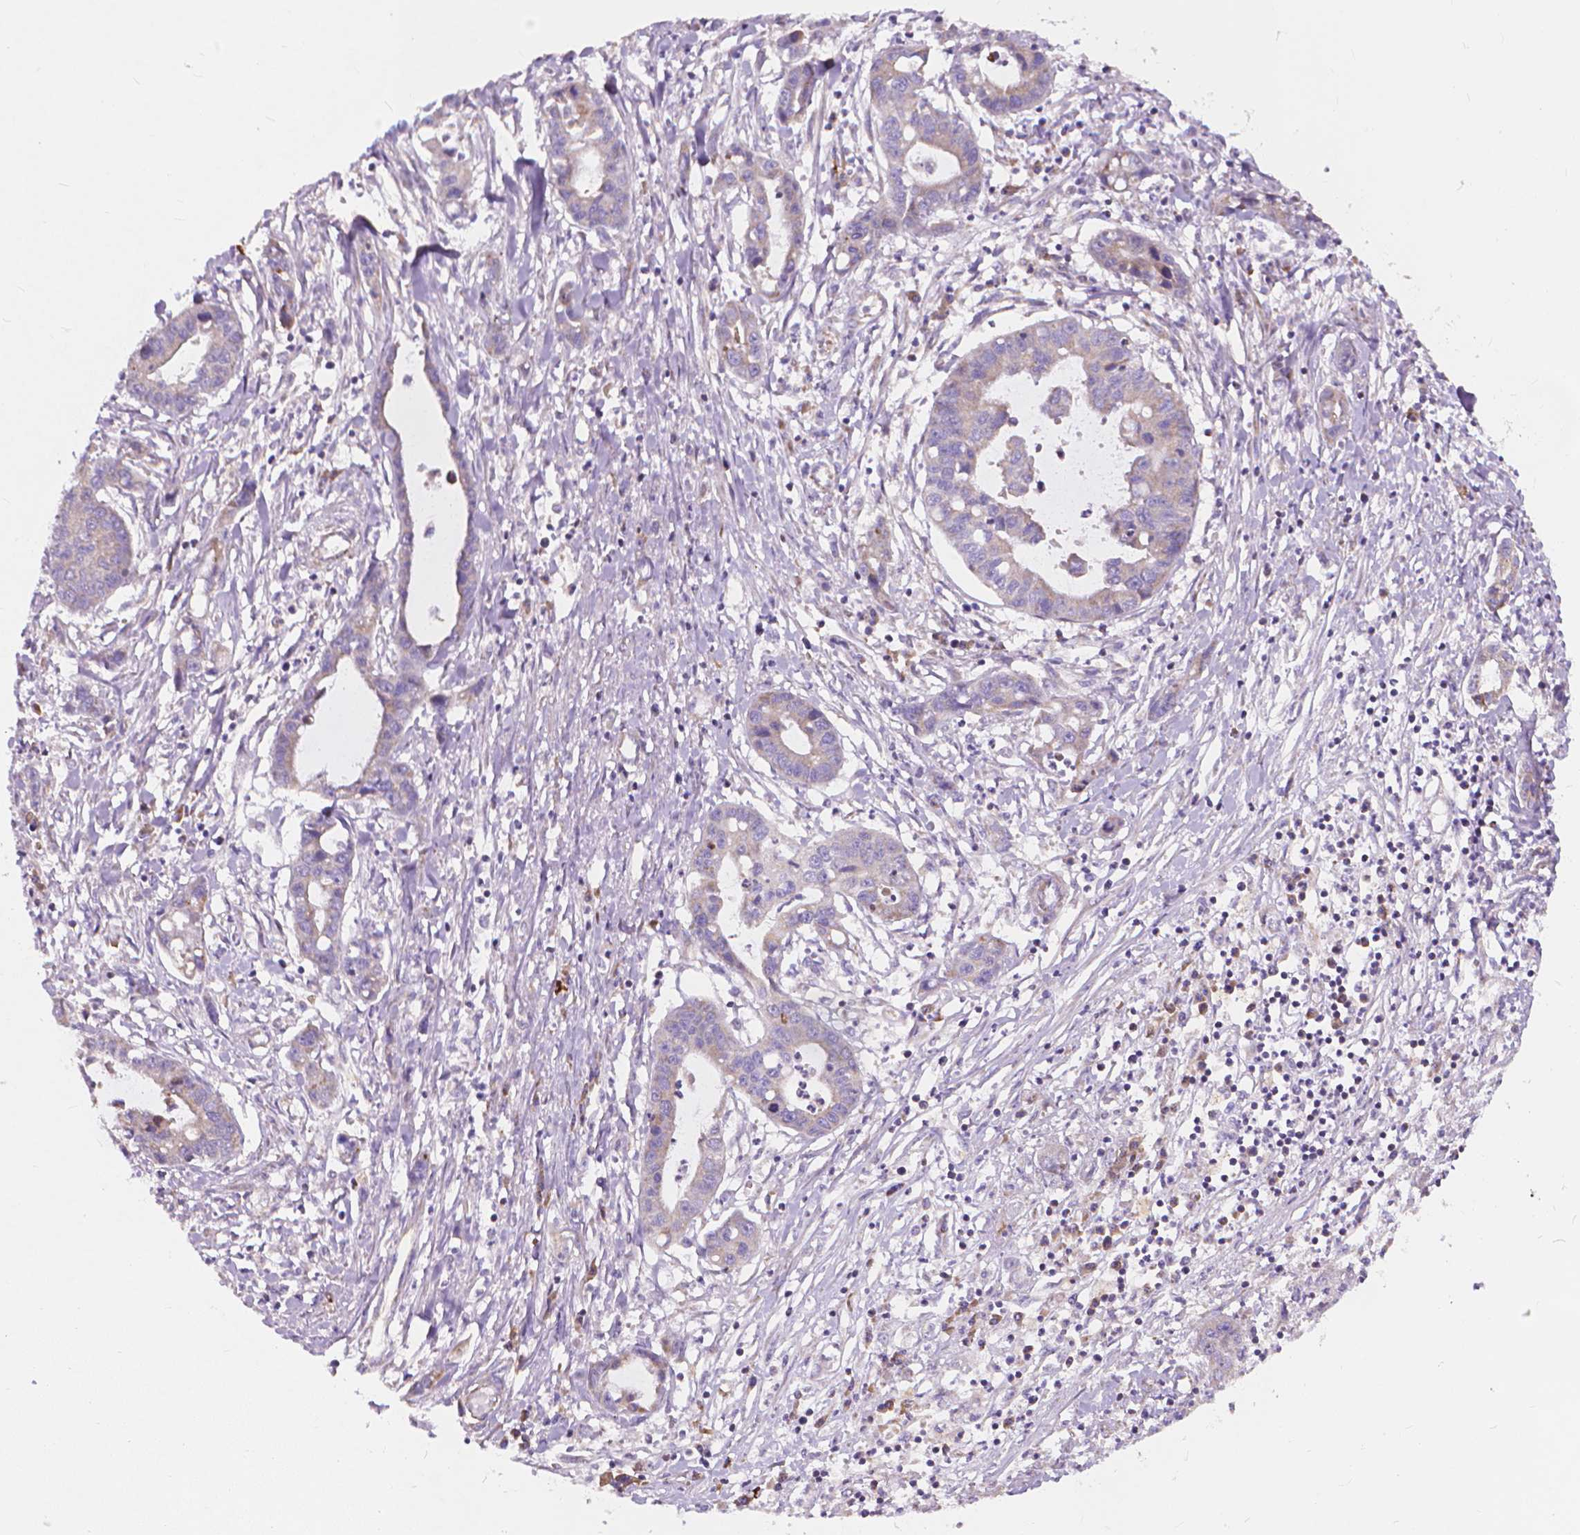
{"staining": {"intensity": "weak", "quantity": "<25%", "location": "cytoplasmic/membranous"}, "tissue": "liver cancer", "cell_type": "Tumor cells", "image_type": "cancer", "snomed": [{"axis": "morphology", "description": "Cholangiocarcinoma"}, {"axis": "topography", "description": "Liver"}], "caption": "Protein analysis of liver cancer reveals no significant staining in tumor cells.", "gene": "SNCAIP", "patient": {"sex": "male", "age": 58}}